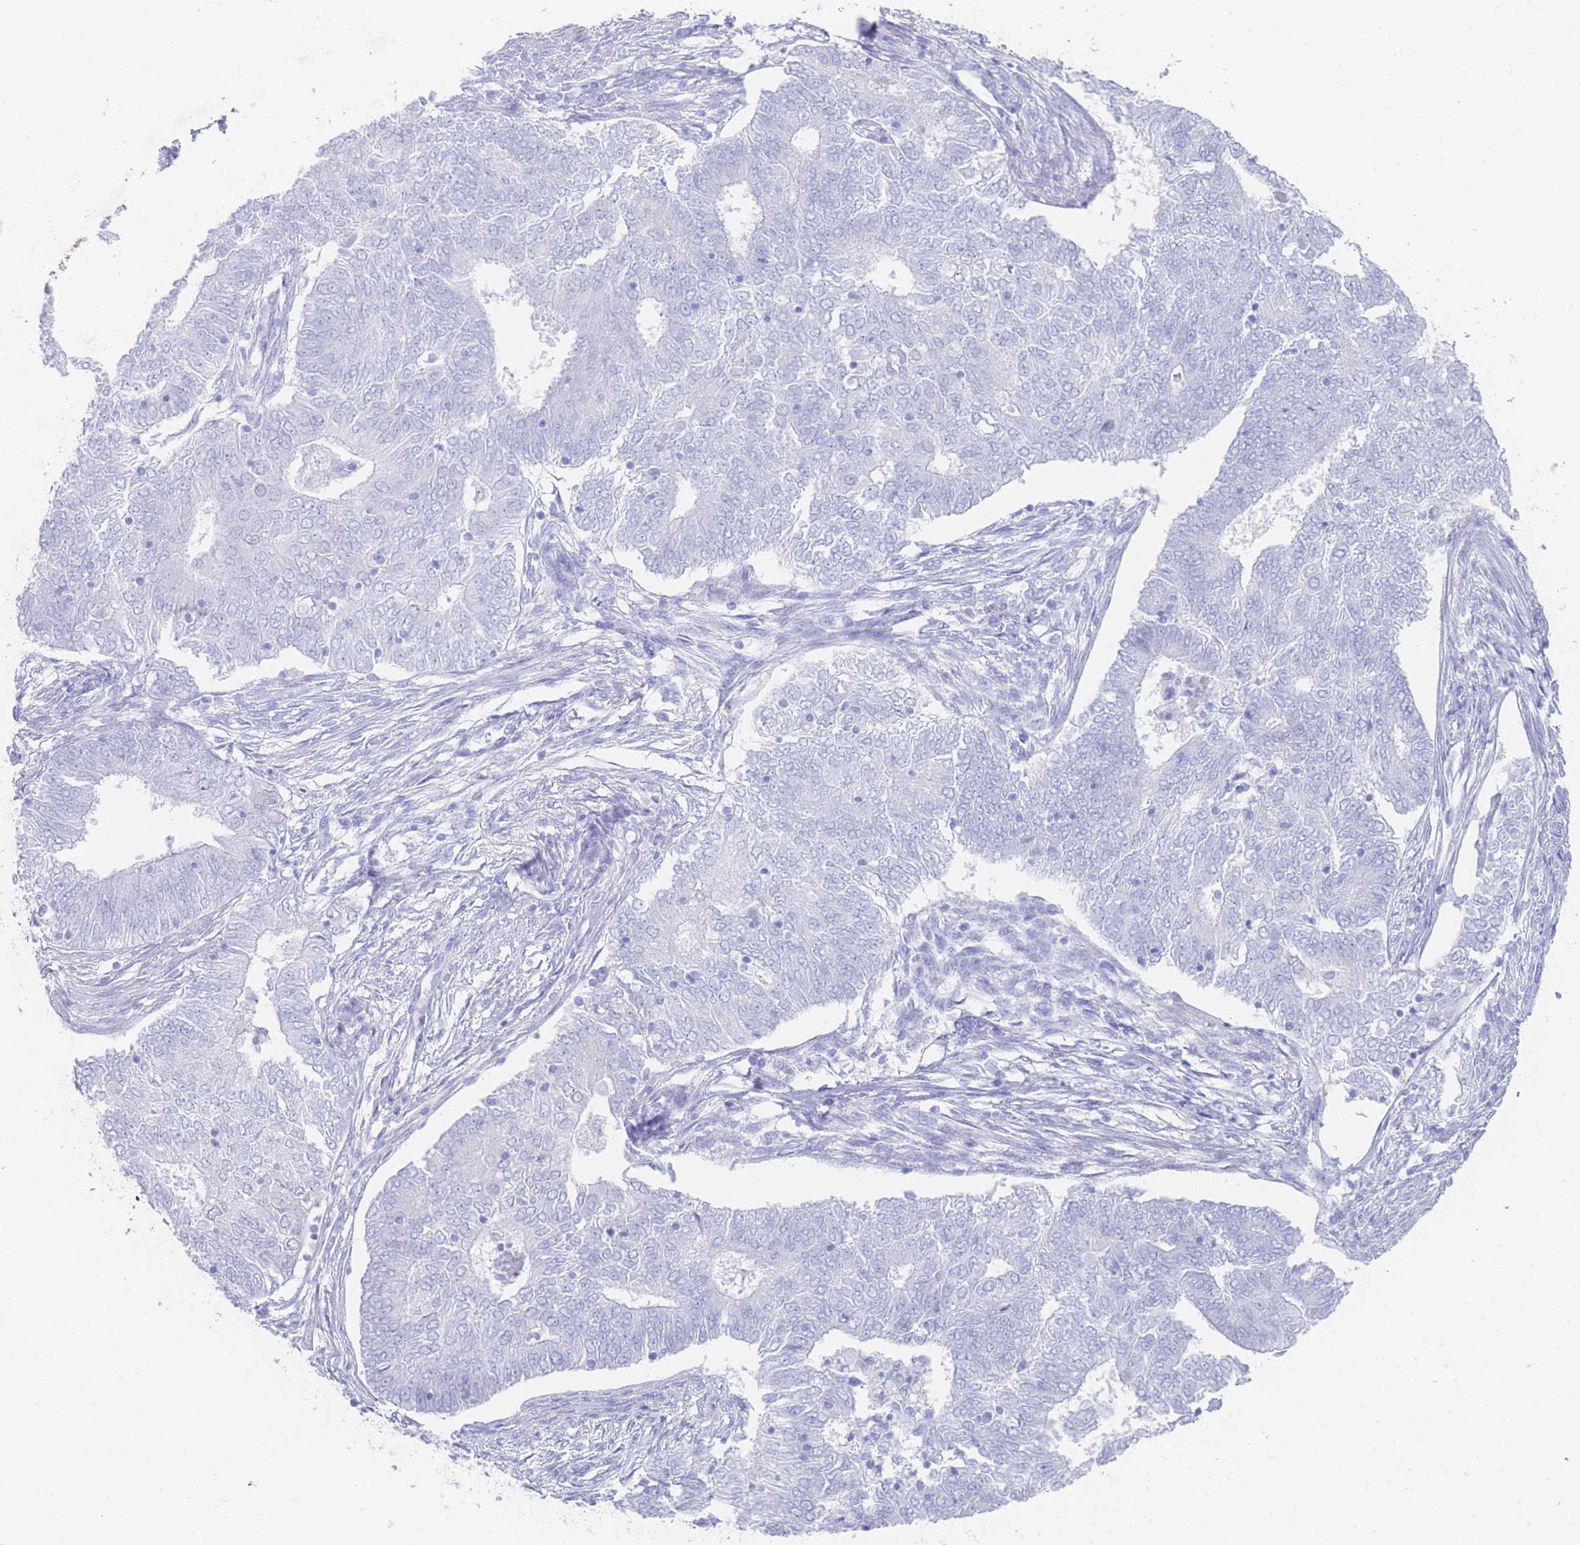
{"staining": {"intensity": "negative", "quantity": "none", "location": "none"}, "tissue": "endometrial cancer", "cell_type": "Tumor cells", "image_type": "cancer", "snomed": [{"axis": "morphology", "description": "Adenocarcinoma, NOS"}, {"axis": "topography", "description": "Endometrium"}], "caption": "Tumor cells are negative for protein expression in human adenocarcinoma (endometrial). The staining is performed using DAB (3,3'-diaminobenzidine) brown chromogen with nuclei counter-stained in using hematoxylin.", "gene": "LRRC37A", "patient": {"sex": "female", "age": 62}}